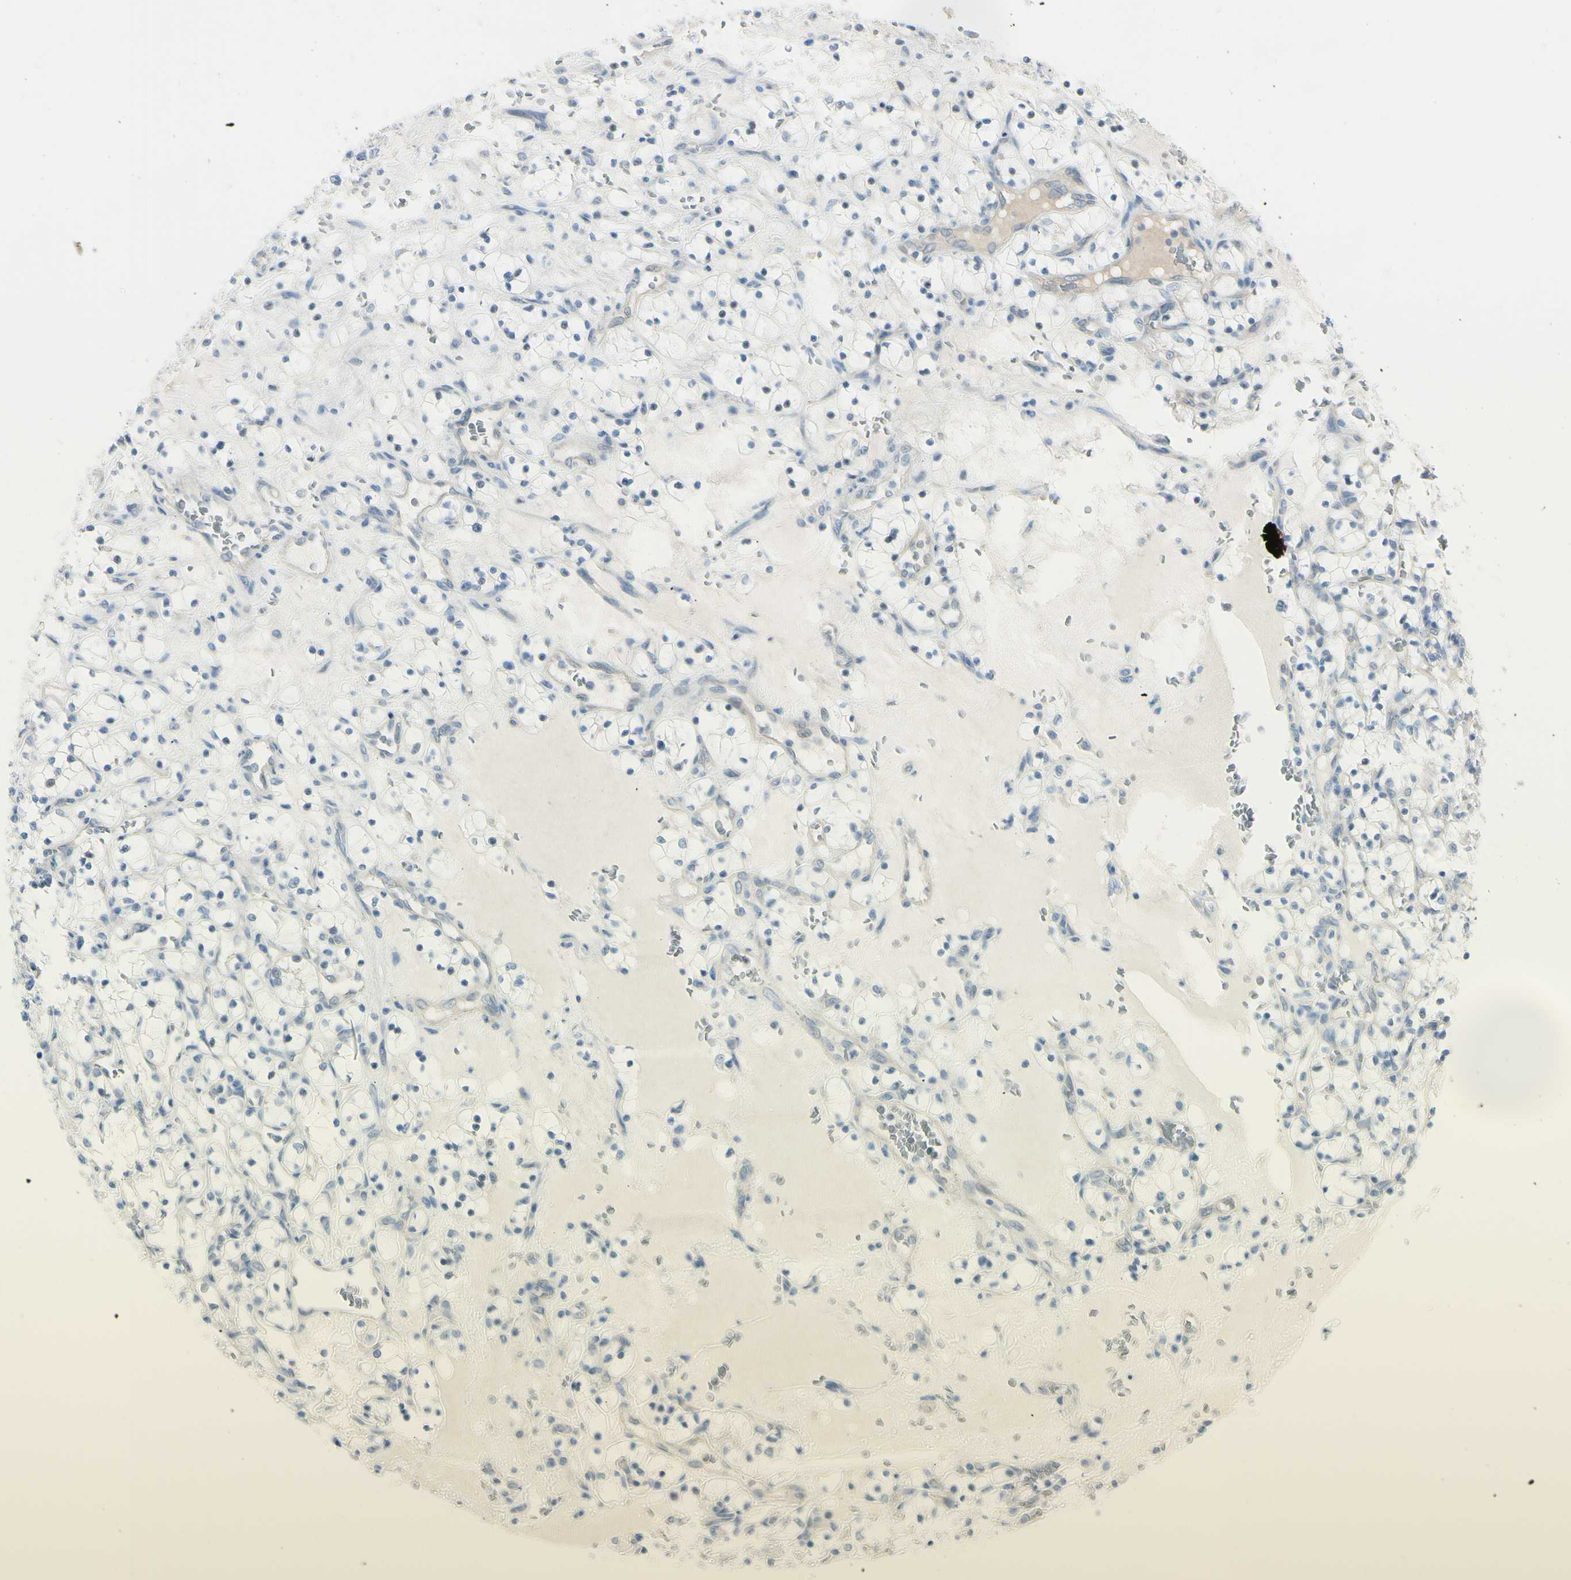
{"staining": {"intensity": "negative", "quantity": "none", "location": "none"}, "tissue": "renal cancer", "cell_type": "Tumor cells", "image_type": "cancer", "snomed": [{"axis": "morphology", "description": "Adenocarcinoma, NOS"}, {"axis": "topography", "description": "Kidney"}], "caption": "Tumor cells show no significant expression in renal cancer (adenocarcinoma).", "gene": "ASB9", "patient": {"sex": "female", "age": 69}}